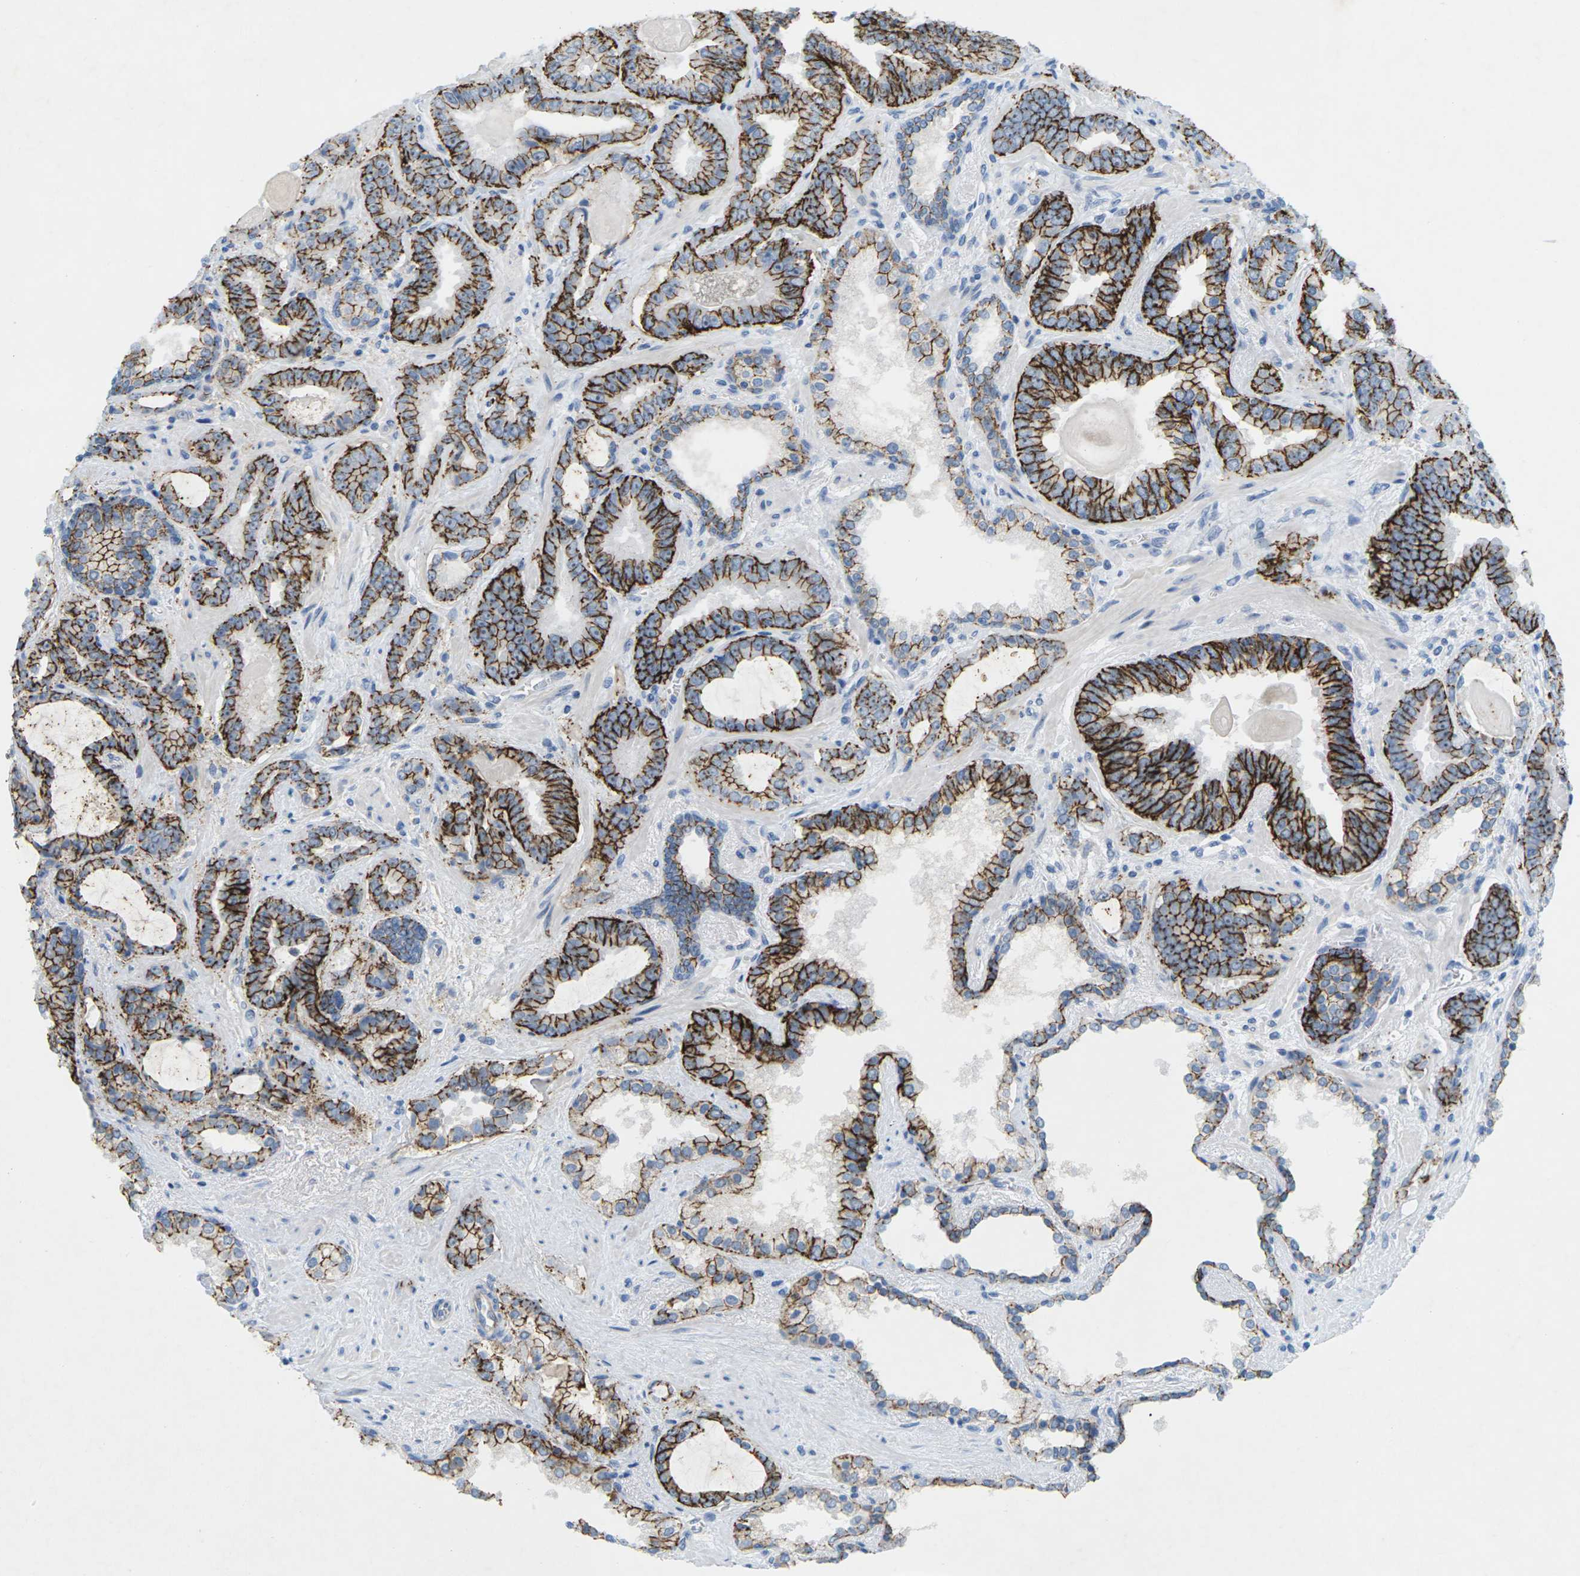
{"staining": {"intensity": "strong", "quantity": ">75%", "location": "cytoplasmic/membranous"}, "tissue": "prostate cancer", "cell_type": "Tumor cells", "image_type": "cancer", "snomed": [{"axis": "morphology", "description": "Adenocarcinoma, Low grade"}, {"axis": "topography", "description": "Prostate"}], "caption": "IHC image of prostate cancer stained for a protein (brown), which displays high levels of strong cytoplasmic/membranous positivity in about >75% of tumor cells.", "gene": "CLDN3", "patient": {"sex": "male", "age": 60}}